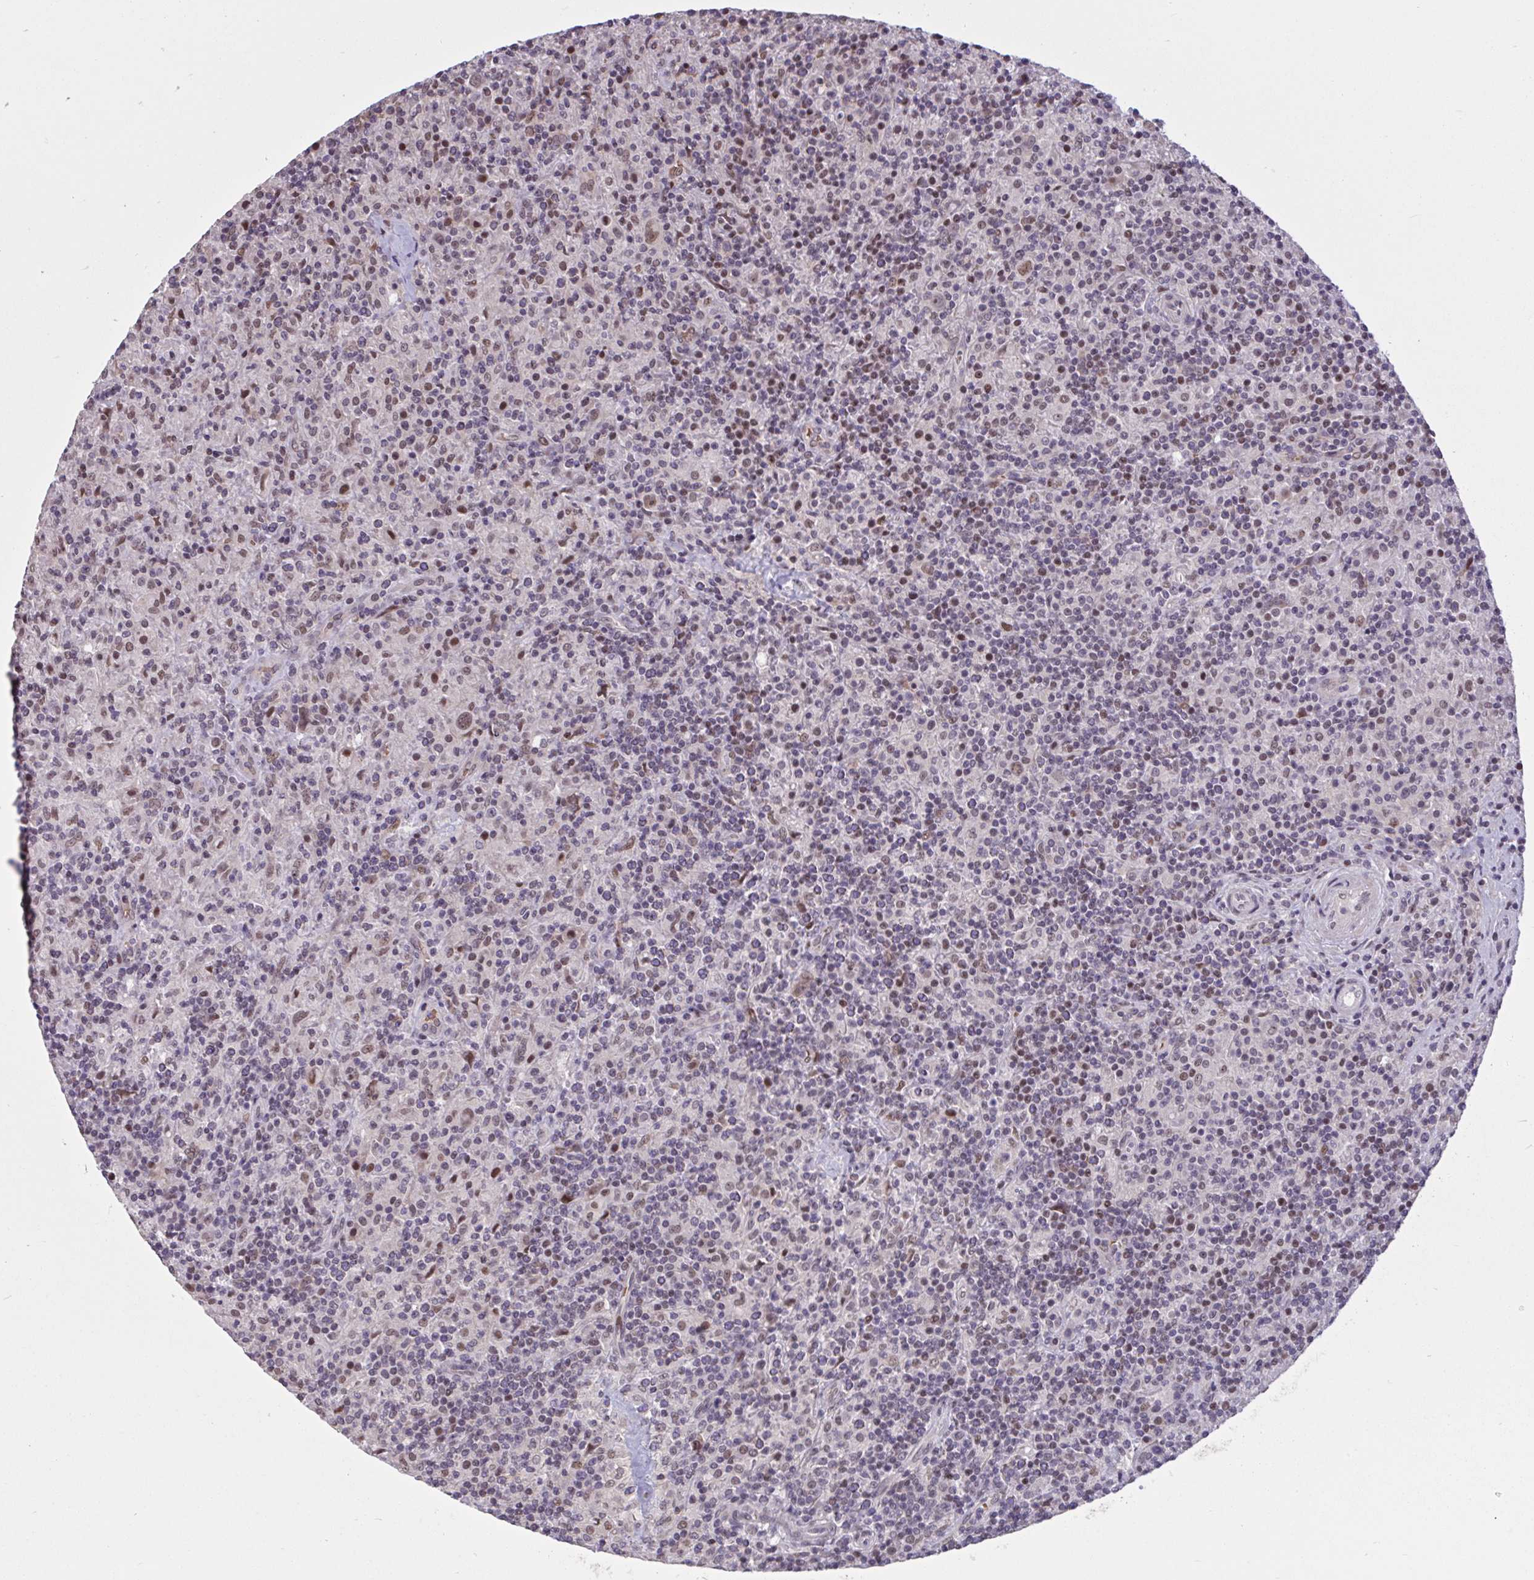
{"staining": {"intensity": "moderate", "quantity": ">75%", "location": "nuclear"}, "tissue": "lymphoma", "cell_type": "Tumor cells", "image_type": "cancer", "snomed": [{"axis": "morphology", "description": "Hodgkin's disease, NOS"}, {"axis": "topography", "description": "Lymph node"}], "caption": "IHC image of human Hodgkin's disease stained for a protein (brown), which displays medium levels of moderate nuclear staining in about >75% of tumor cells.", "gene": "ZNF414", "patient": {"sex": "male", "age": 70}}